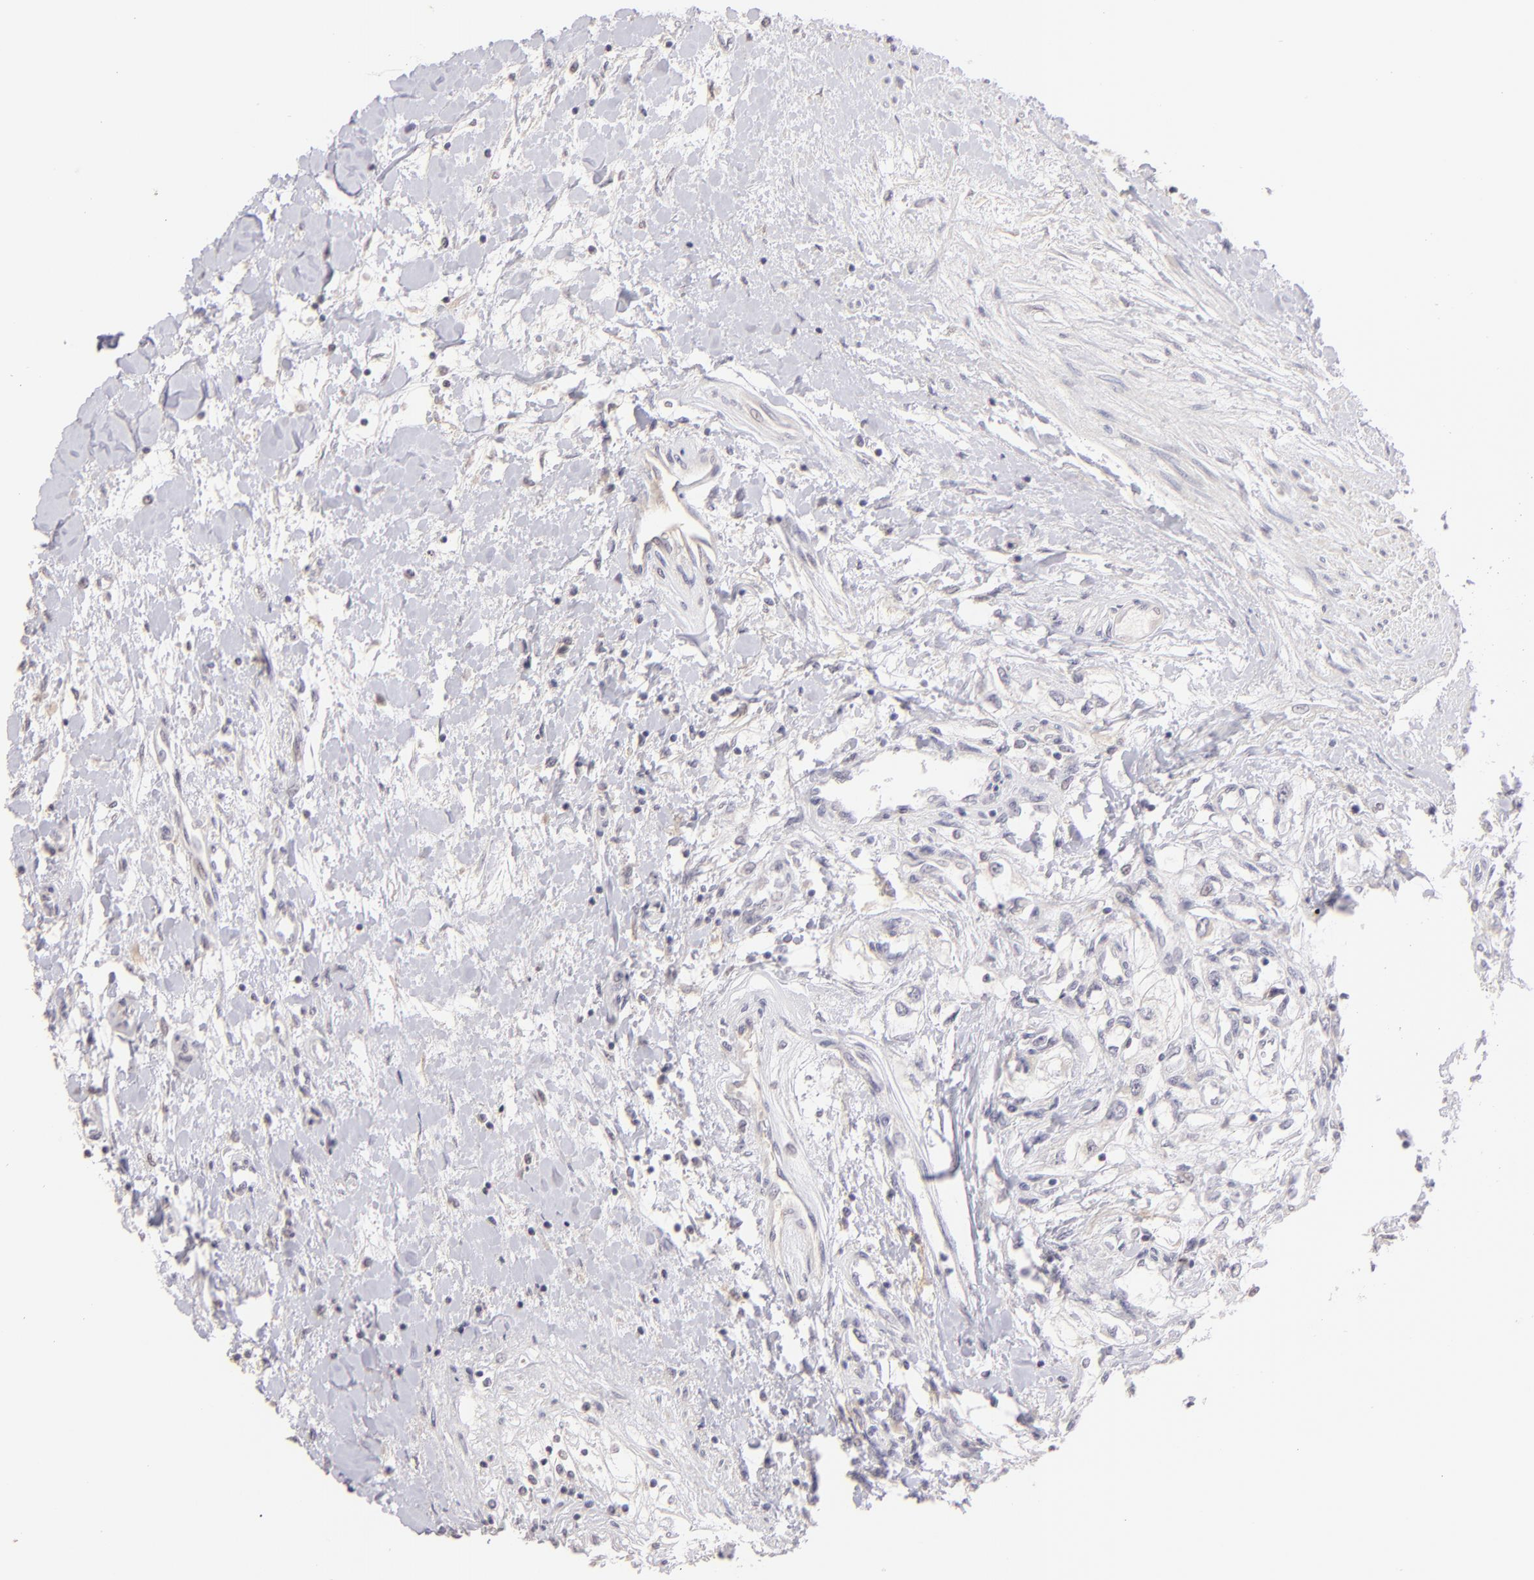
{"staining": {"intensity": "negative", "quantity": "none", "location": "none"}, "tissue": "renal cancer", "cell_type": "Tumor cells", "image_type": "cancer", "snomed": [{"axis": "morphology", "description": "Adenocarcinoma, NOS"}, {"axis": "topography", "description": "Kidney"}], "caption": "A micrograph of adenocarcinoma (renal) stained for a protein demonstrates no brown staining in tumor cells. (DAB (3,3'-diaminobenzidine) immunohistochemistry, high magnification).", "gene": "MAGEA1", "patient": {"sex": "male", "age": 57}}